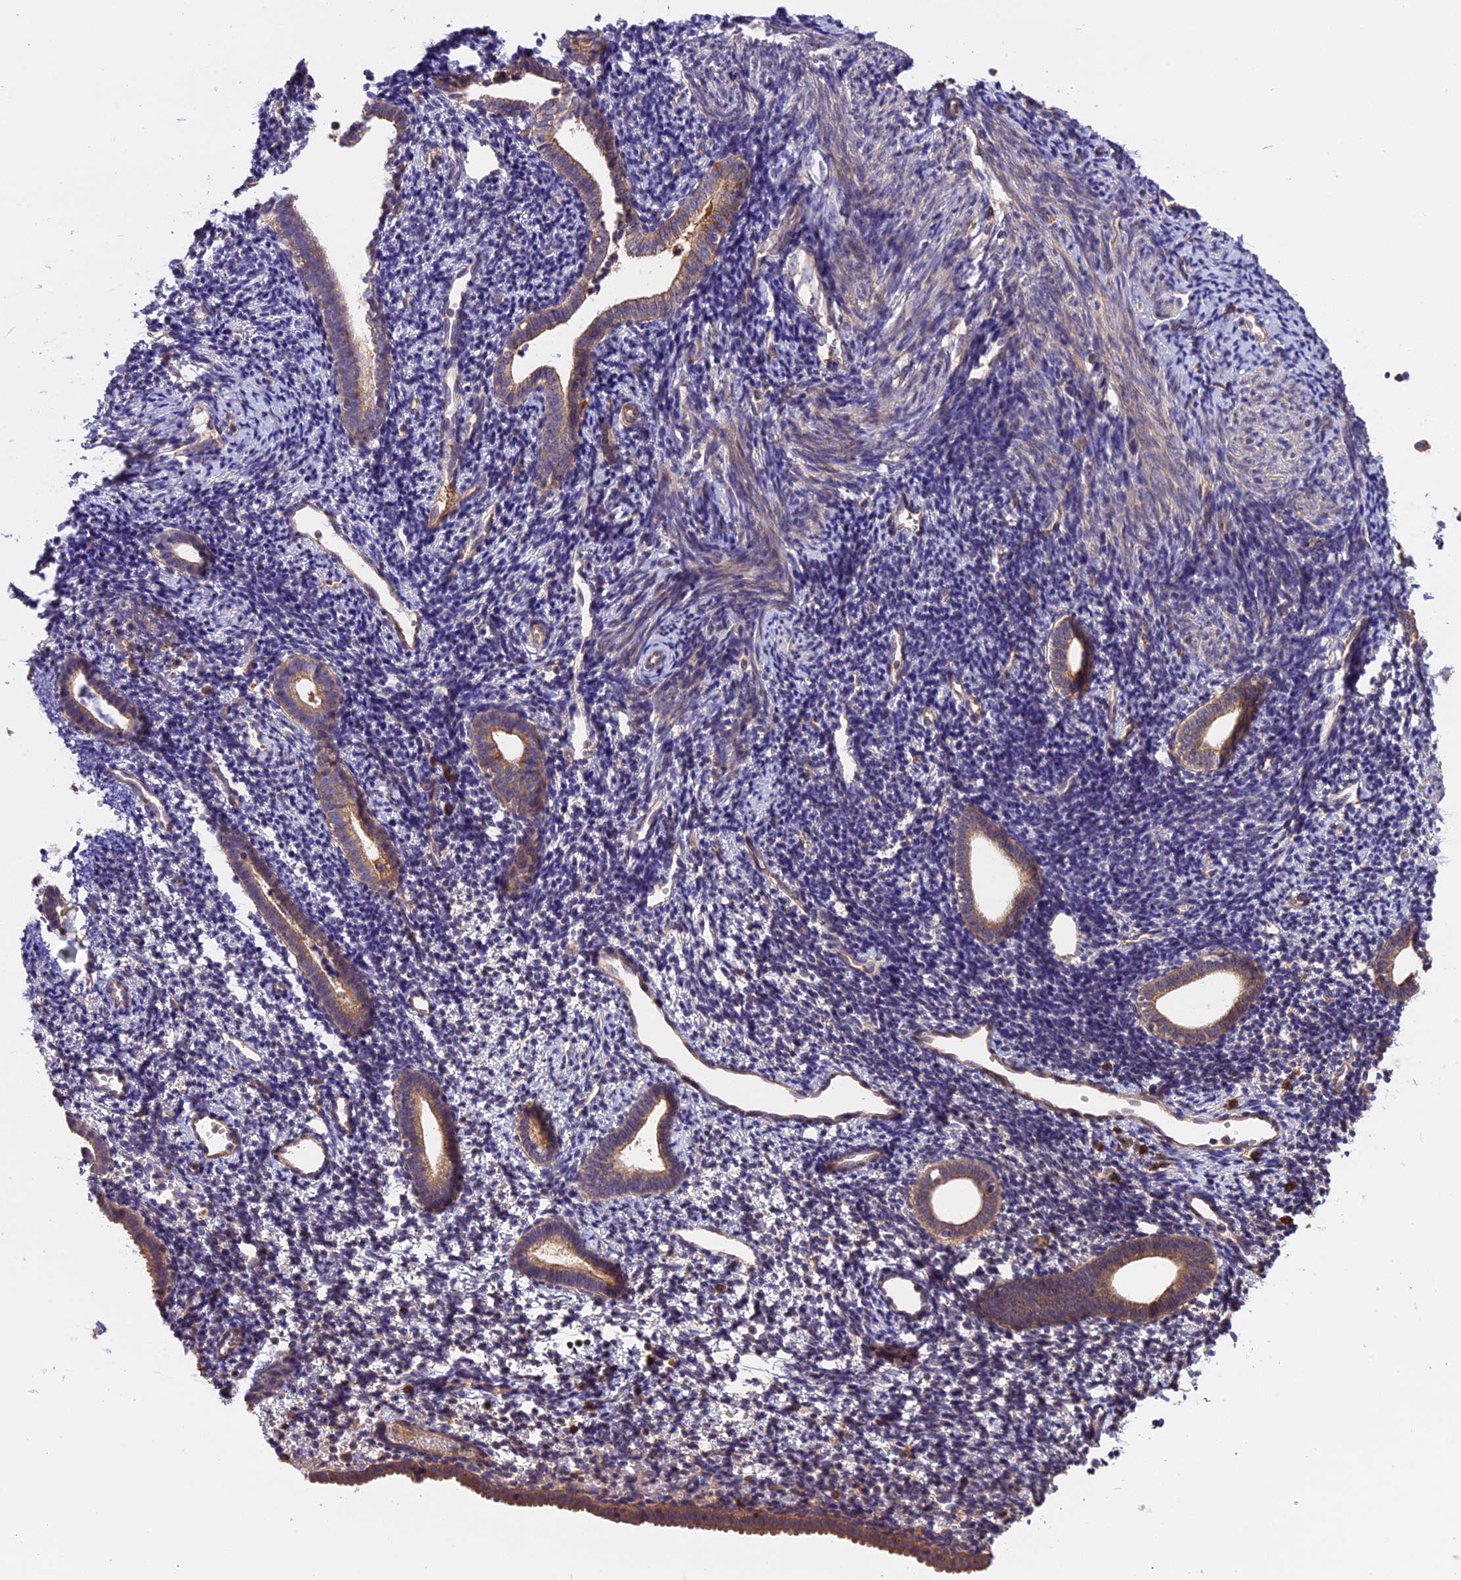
{"staining": {"intensity": "negative", "quantity": "none", "location": "none"}, "tissue": "endometrium", "cell_type": "Cells in endometrial stroma", "image_type": "normal", "snomed": [{"axis": "morphology", "description": "Normal tissue, NOS"}, {"axis": "topography", "description": "Endometrium"}], "caption": "An IHC photomicrograph of normal endometrium is shown. There is no staining in cells in endometrial stroma of endometrium. Brightfield microscopy of immunohistochemistry stained with DAB (brown) and hematoxylin (blue), captured at high magnification.", "gene": "SETD6", "patient": {"sex": "female", "age": 56}}